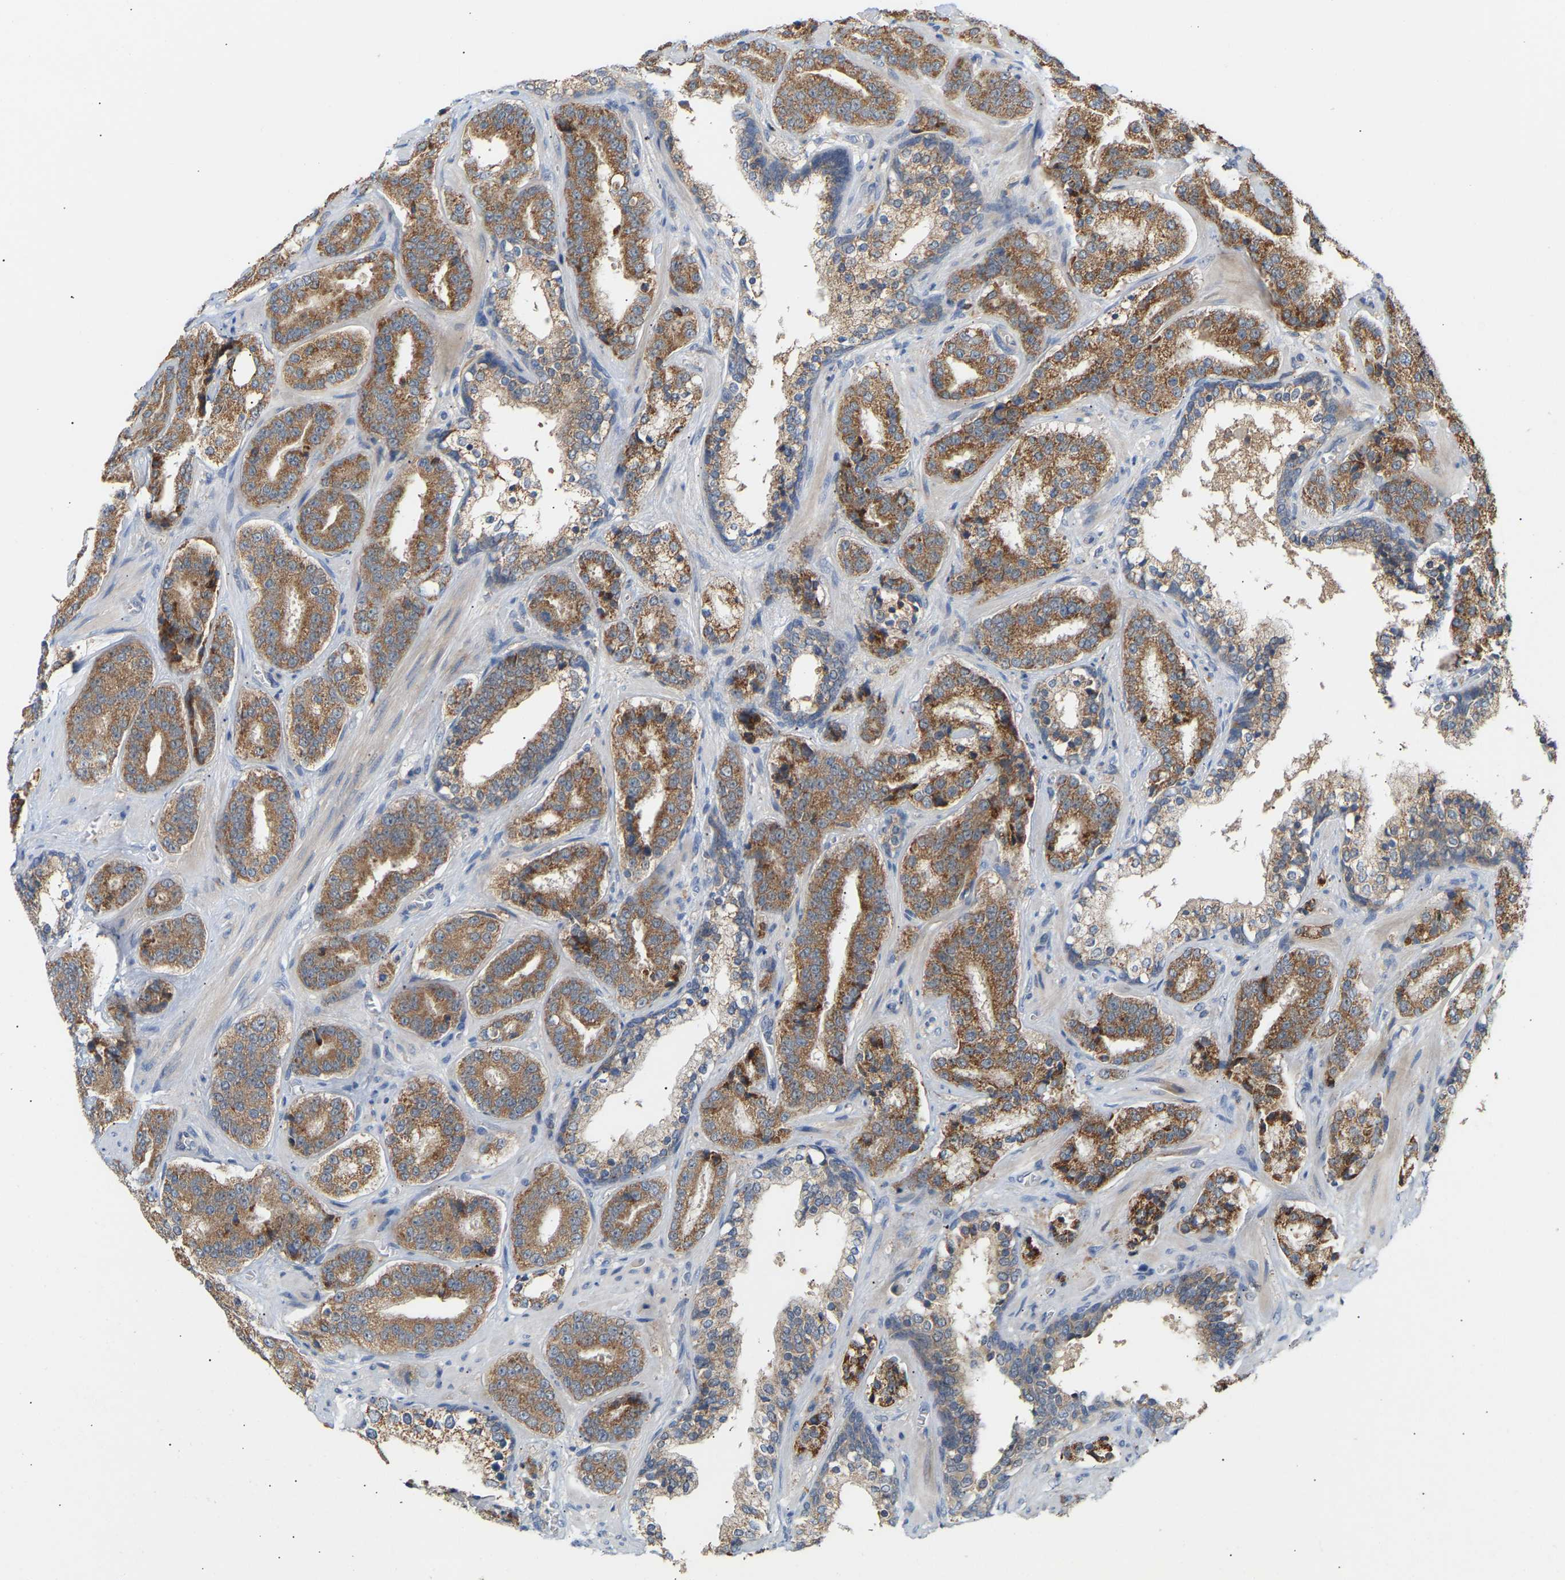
{"staining": {"intensity": "moderate", "quantity": ">75%", "location": "cytoplasmic/membranous"}, "tissue": "prostate cancer", "cell_type": "Tumor cells", "image_type": "cancer", "snomed": [{"axis": "morphology", "description": "Adenocarcinoma, High grade"}, {"axis": "topography", "description": "Prostate"}], "caption": "A medium amount of moderate cytoplasmic/membranous staining is appreciated in approximately >75% of tumor cells in high-grade adenocarcinoma (prostate) tissue.", "gene": "TPMT", "patient": {"sex": "male", "age": 60}}